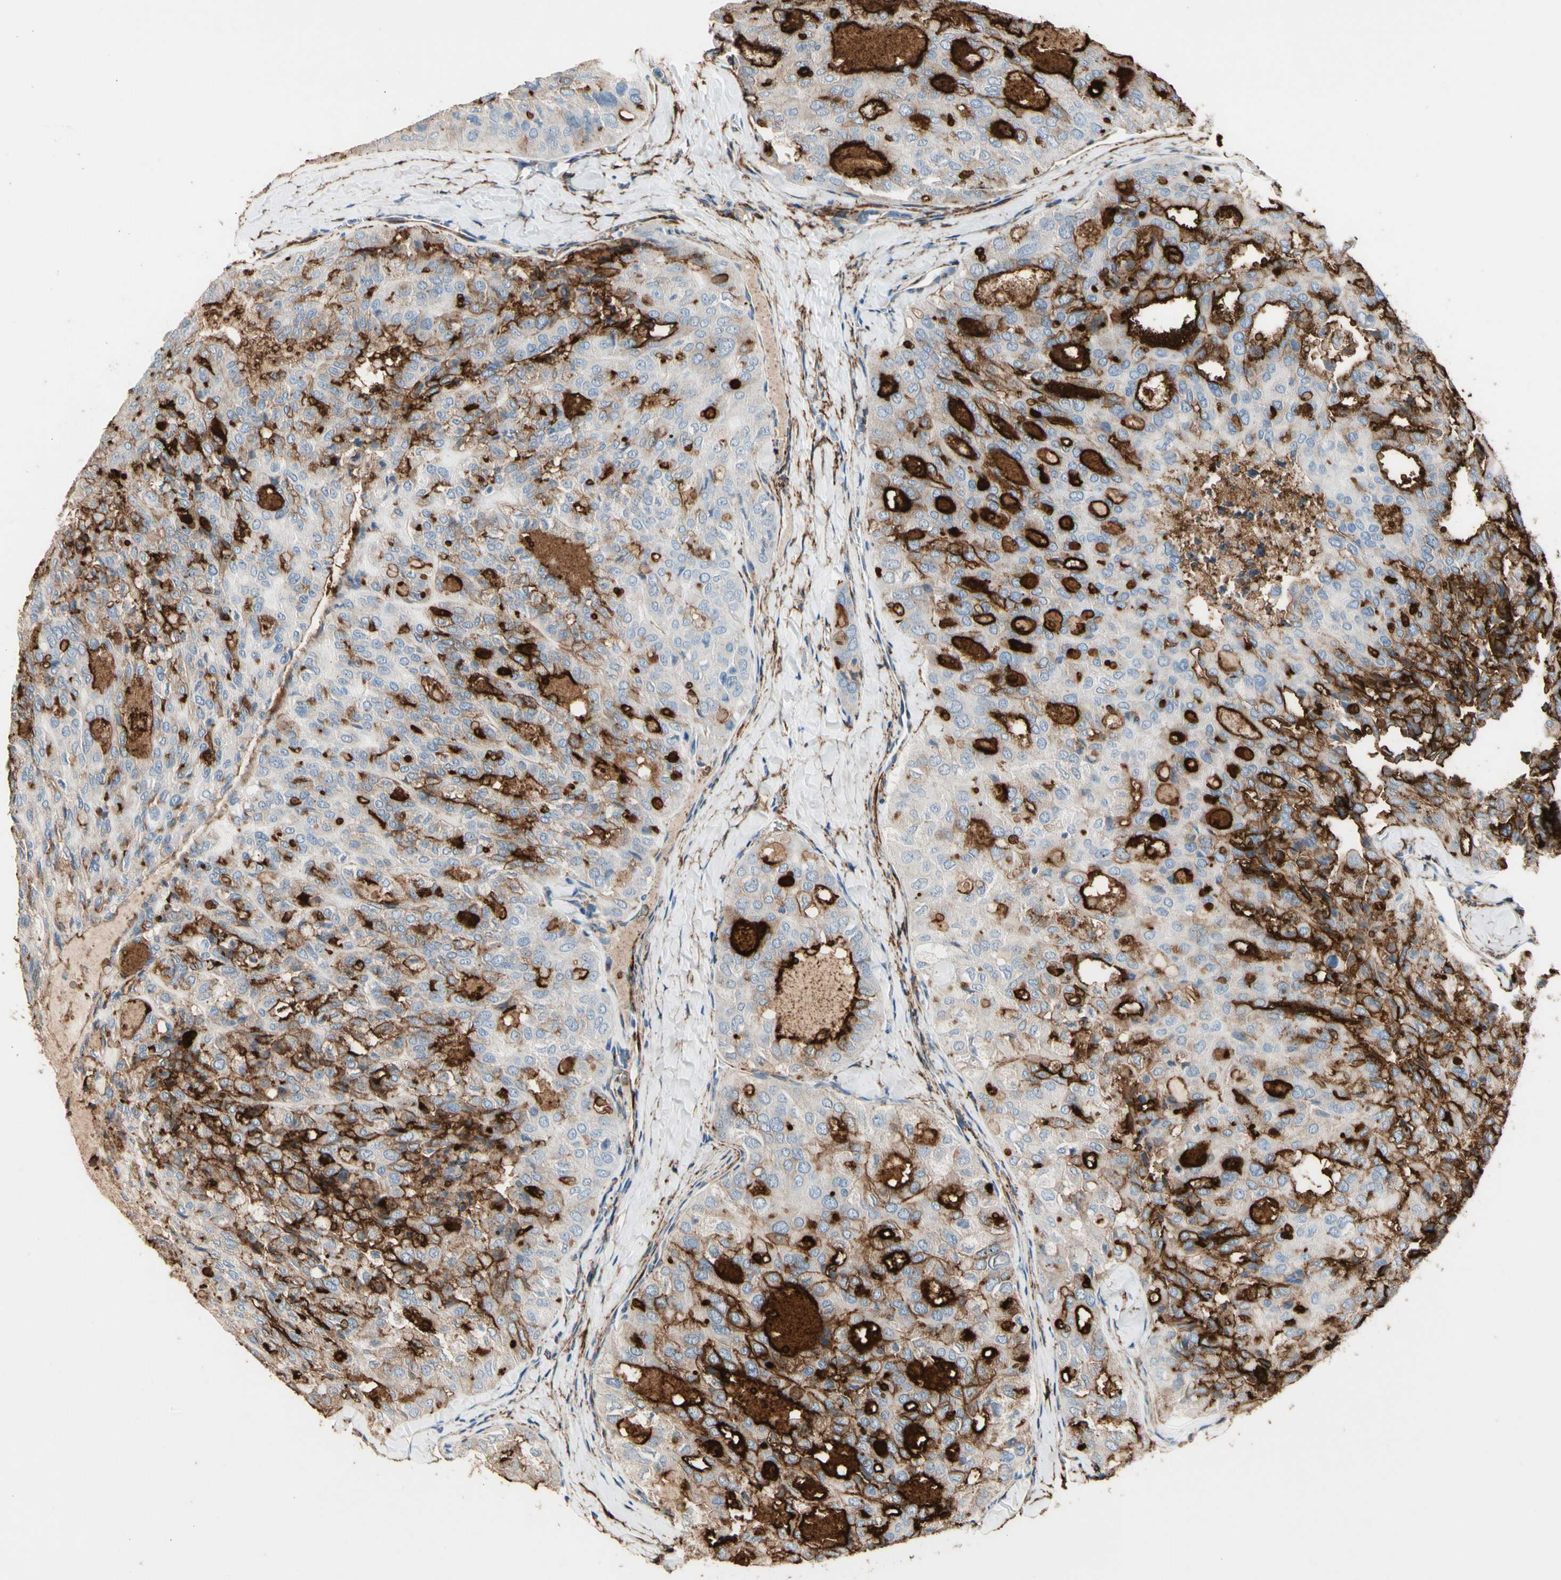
{"staining": {"intensity": "strong", "quantity": "25%-75%", "location": "cytoplasmic/membranous"}, "tissue": "thyroid cancer", "cell_type": "Tumor cells", "image_type": "cancer", "snomed": [{"axis": "morphology", "description": "Follicular adenoma carcinoma, NOS"}, {"axis": "topography", "description": "Thyroid gland"}], "caption": "This is a histology image of IHC staining of thyroid cancer (follicular adenoma carcinoma), which shows strong staining in the cytoplasmic/membranous of tumor cells.", "gene": "SUSD2", "patient": {"sex": "male", "age": 75}}